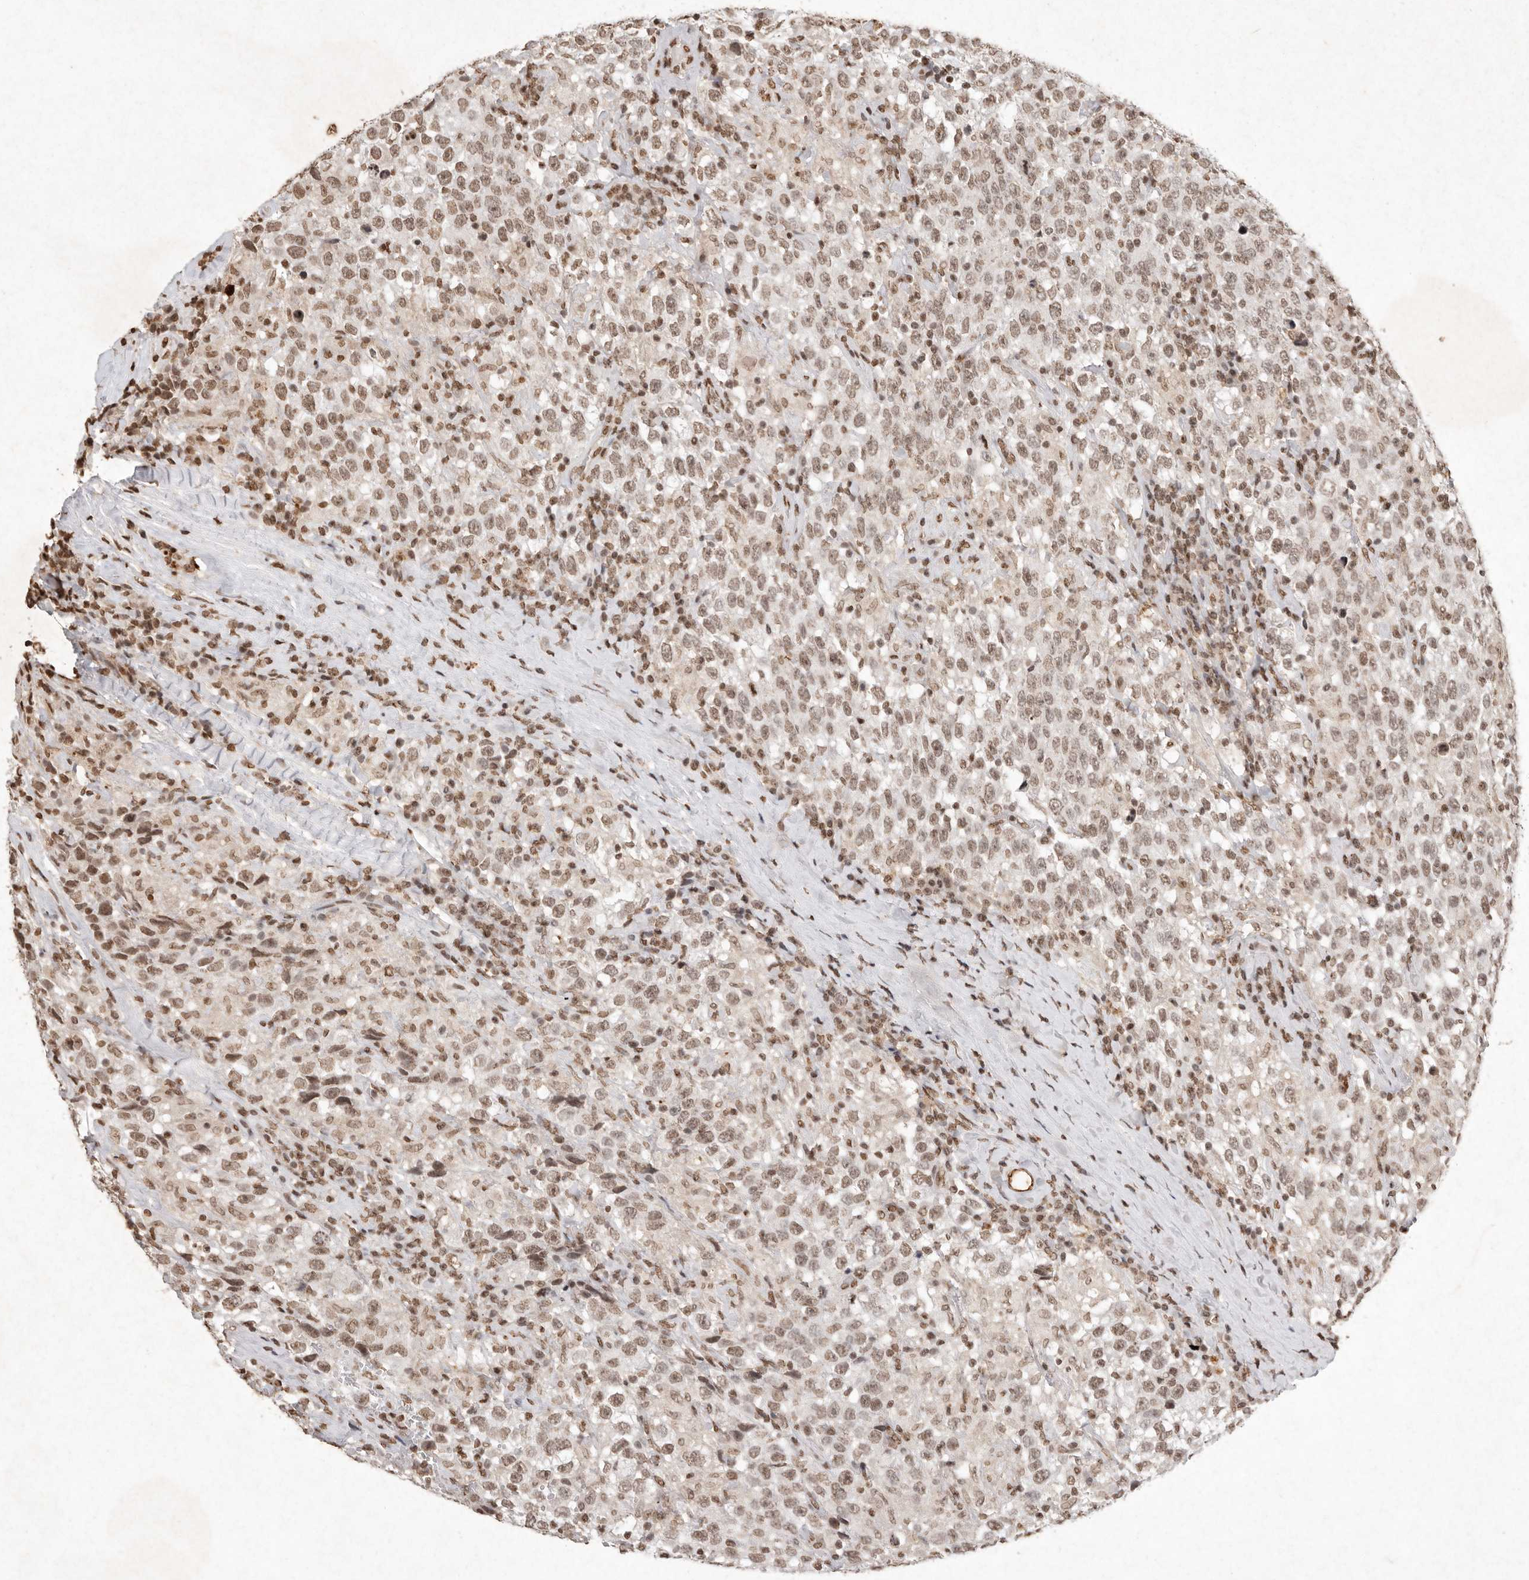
{"staining": {"intensity": "moderate", "quantity": ">75%", "location": "nuclear"}, "tissue": "testis cancer", "cell_type": "Tumor cells", "image_type": "cancer", "snomed": [{"axis": "morphology", "description": "Seminoma, NOS"}, {"axis": "topography", "description": "Testis"}], "caption": "Immunohistochemical staining of human seminoma (testis) shows moderate nuclear protein staining in approximately >75% of tumor cells. (DAB = brown stain, brightfield microscopy at high magnification).", "gene": "NKX3-2", "patient": {"sex": "male", "age": 41}}